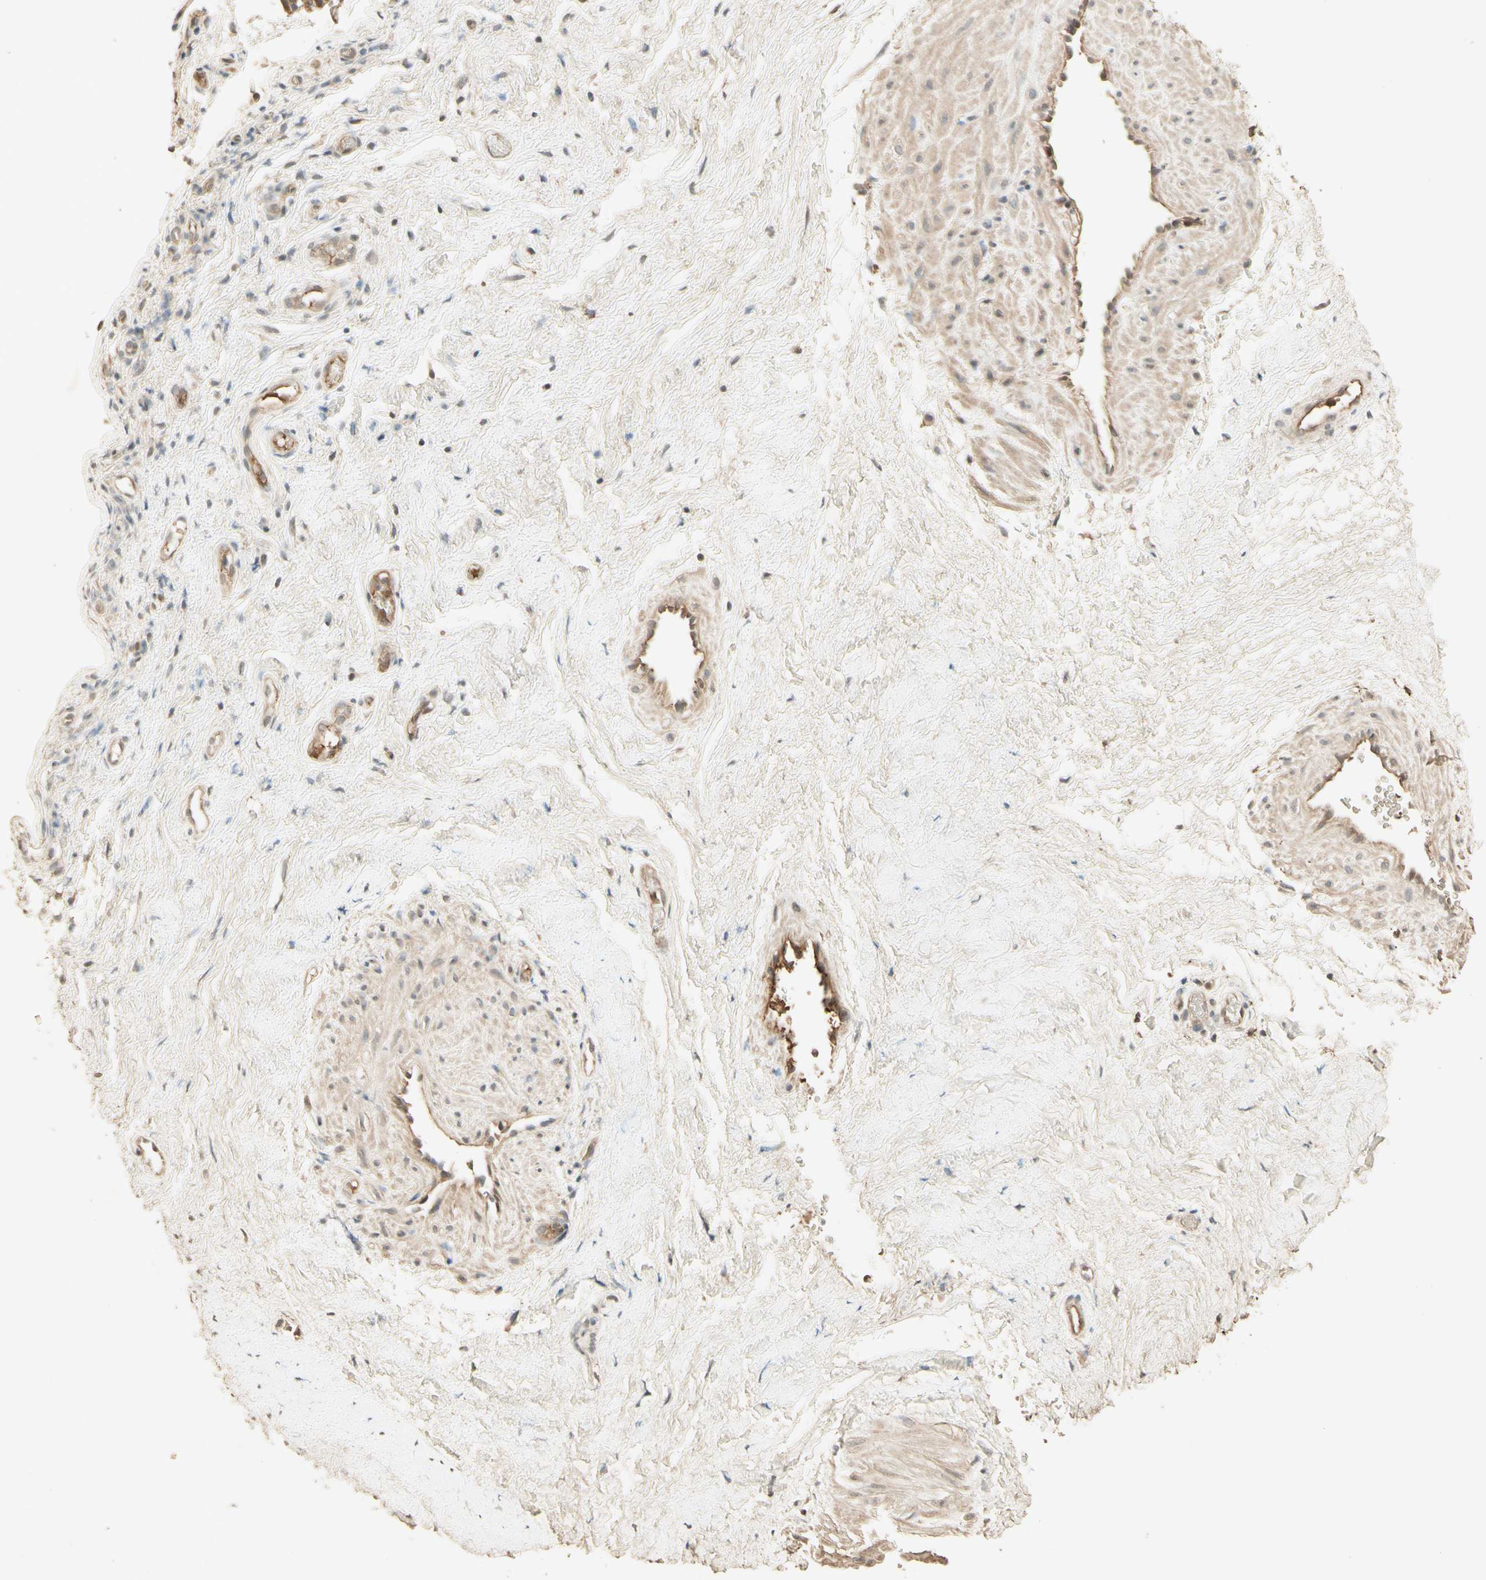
{"staining": {"intensity": "moderate", "quantity": ">75%", "location": "cytoplasmic/membranous,nuclear"}, "tissue": "nasopharynx", "cell_type": "Respiratory epithelial cells", "image_type": "normal", "snomed": [{"axis": "morphology", "description": "Normal tissue, NOS"}, {"axis": "morphology", "description": "Inflammation, NOS"}, {"axis": "topography", "description": "Nasopharynx"}], "caption": "IHC (DAB) staining of unremarkable nasopharynx demonstrates moderate cytoplasmic/membranous,nuclear protein expression in approximately >75% of respiratory epithelial cells. Using DAB (3,3'-diaminobenzidine) (brown) and hematoxylin (blue) stains, captured at high magnification using brightfield microscopy.", "gene": "SMAD9", "patient": {"sex": "male", "age": 48}}